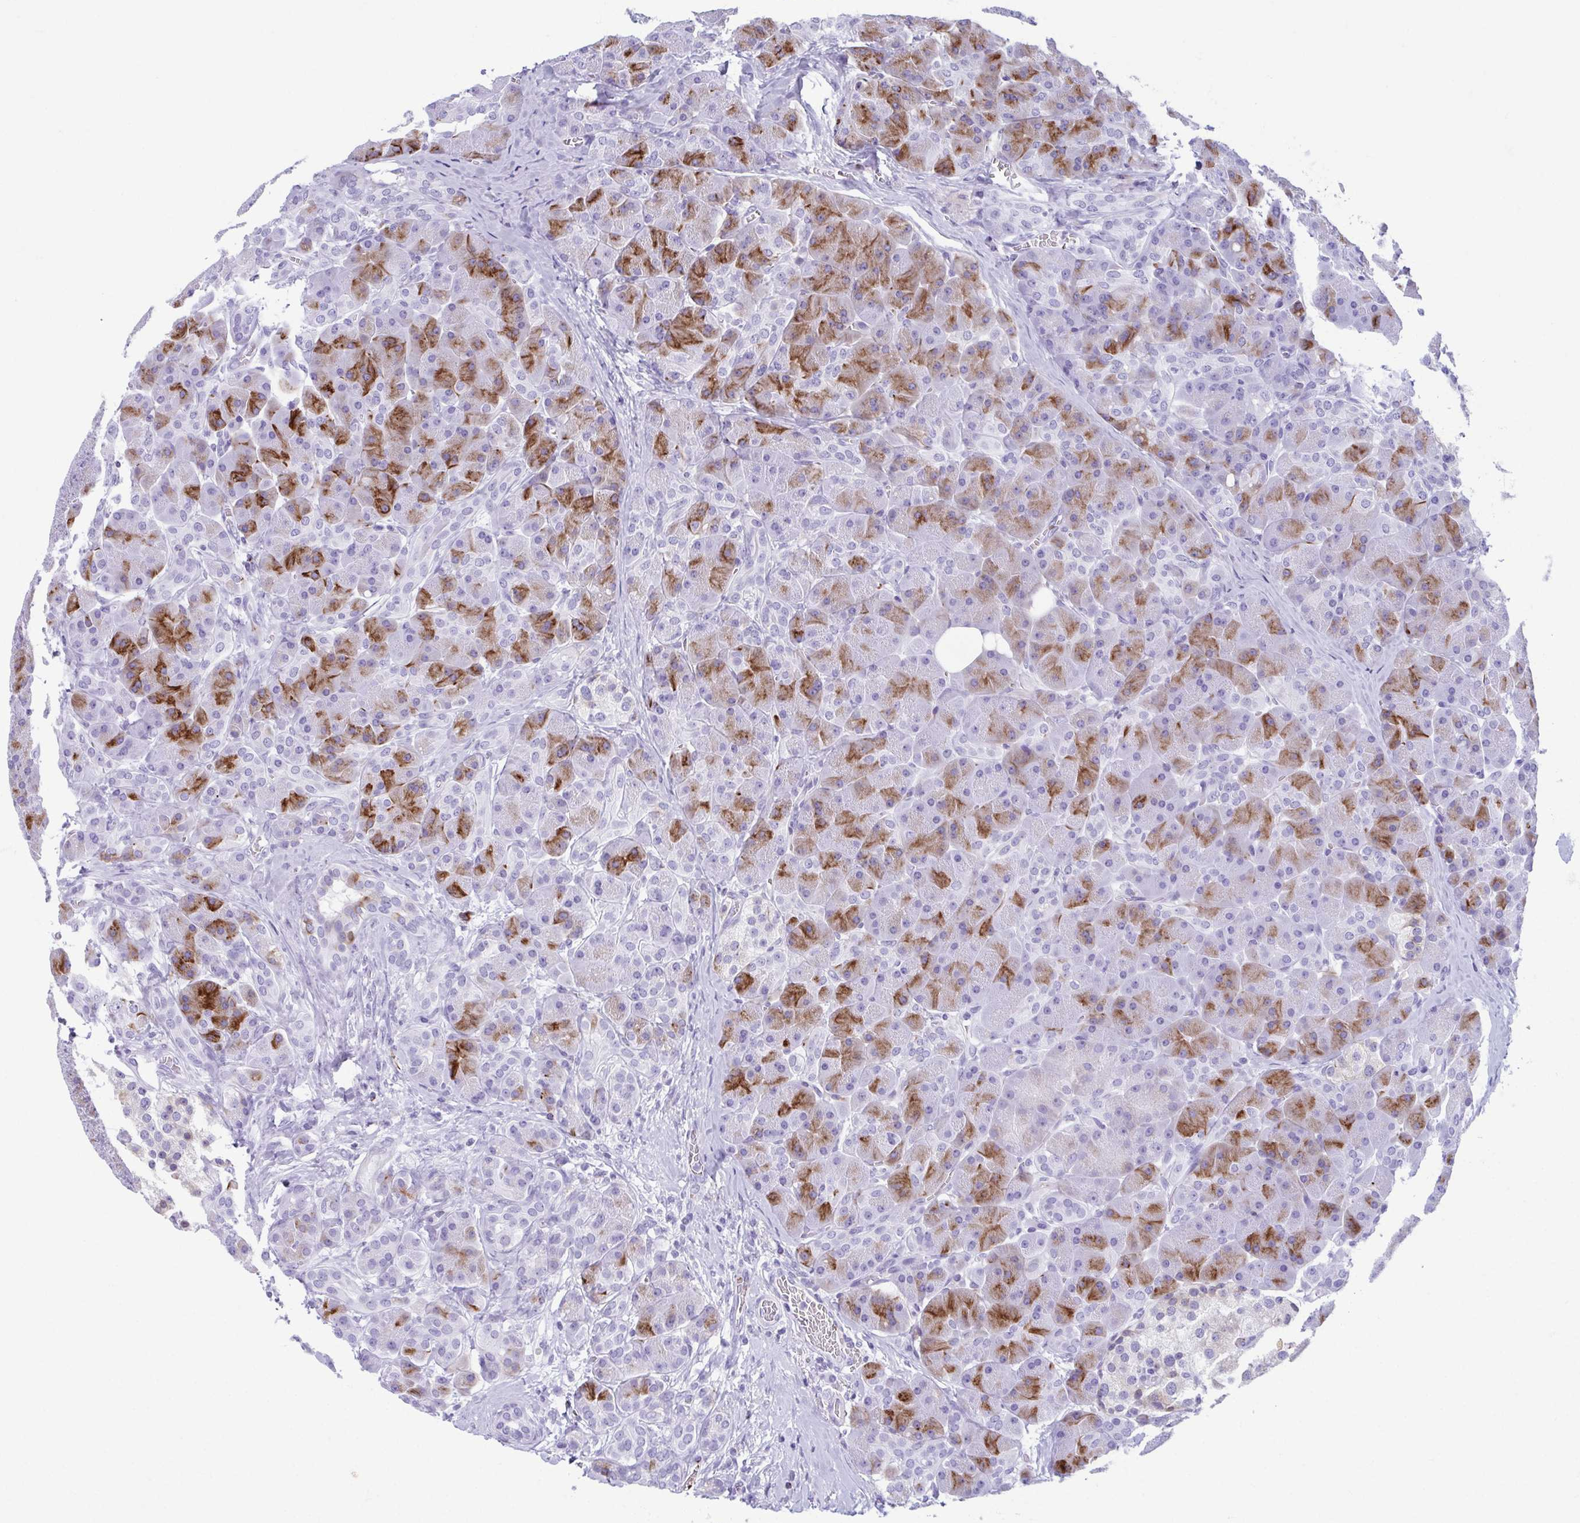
{"staining": {"intensity": "moderate", "quantity": "25%-75%", "location": "cytoplasmic/membranous"}, "tissue": "pancreas", "cell_type": "Exocrine glandular cells", "image_type": "normal", "snomed": [{"axis": "morphology", "description": "Normal tissue, NOS"}, {"axis": "topography", "description": "Pancreas"}], "caption": "Brown immunohistochemical staining in benign pancreas exhibits moderate cytoplasmic/membranous positivity in about 25%-75% of exocrine glandular cells. The protein is stained brown, and the nuclei are stained in blue (DAB (3,3'-diaminobenzidine) IHC with brightfield microscopy, high magnification).", "gene": "TCEAL3", "patient": {"sex": "male", "age": 55}}